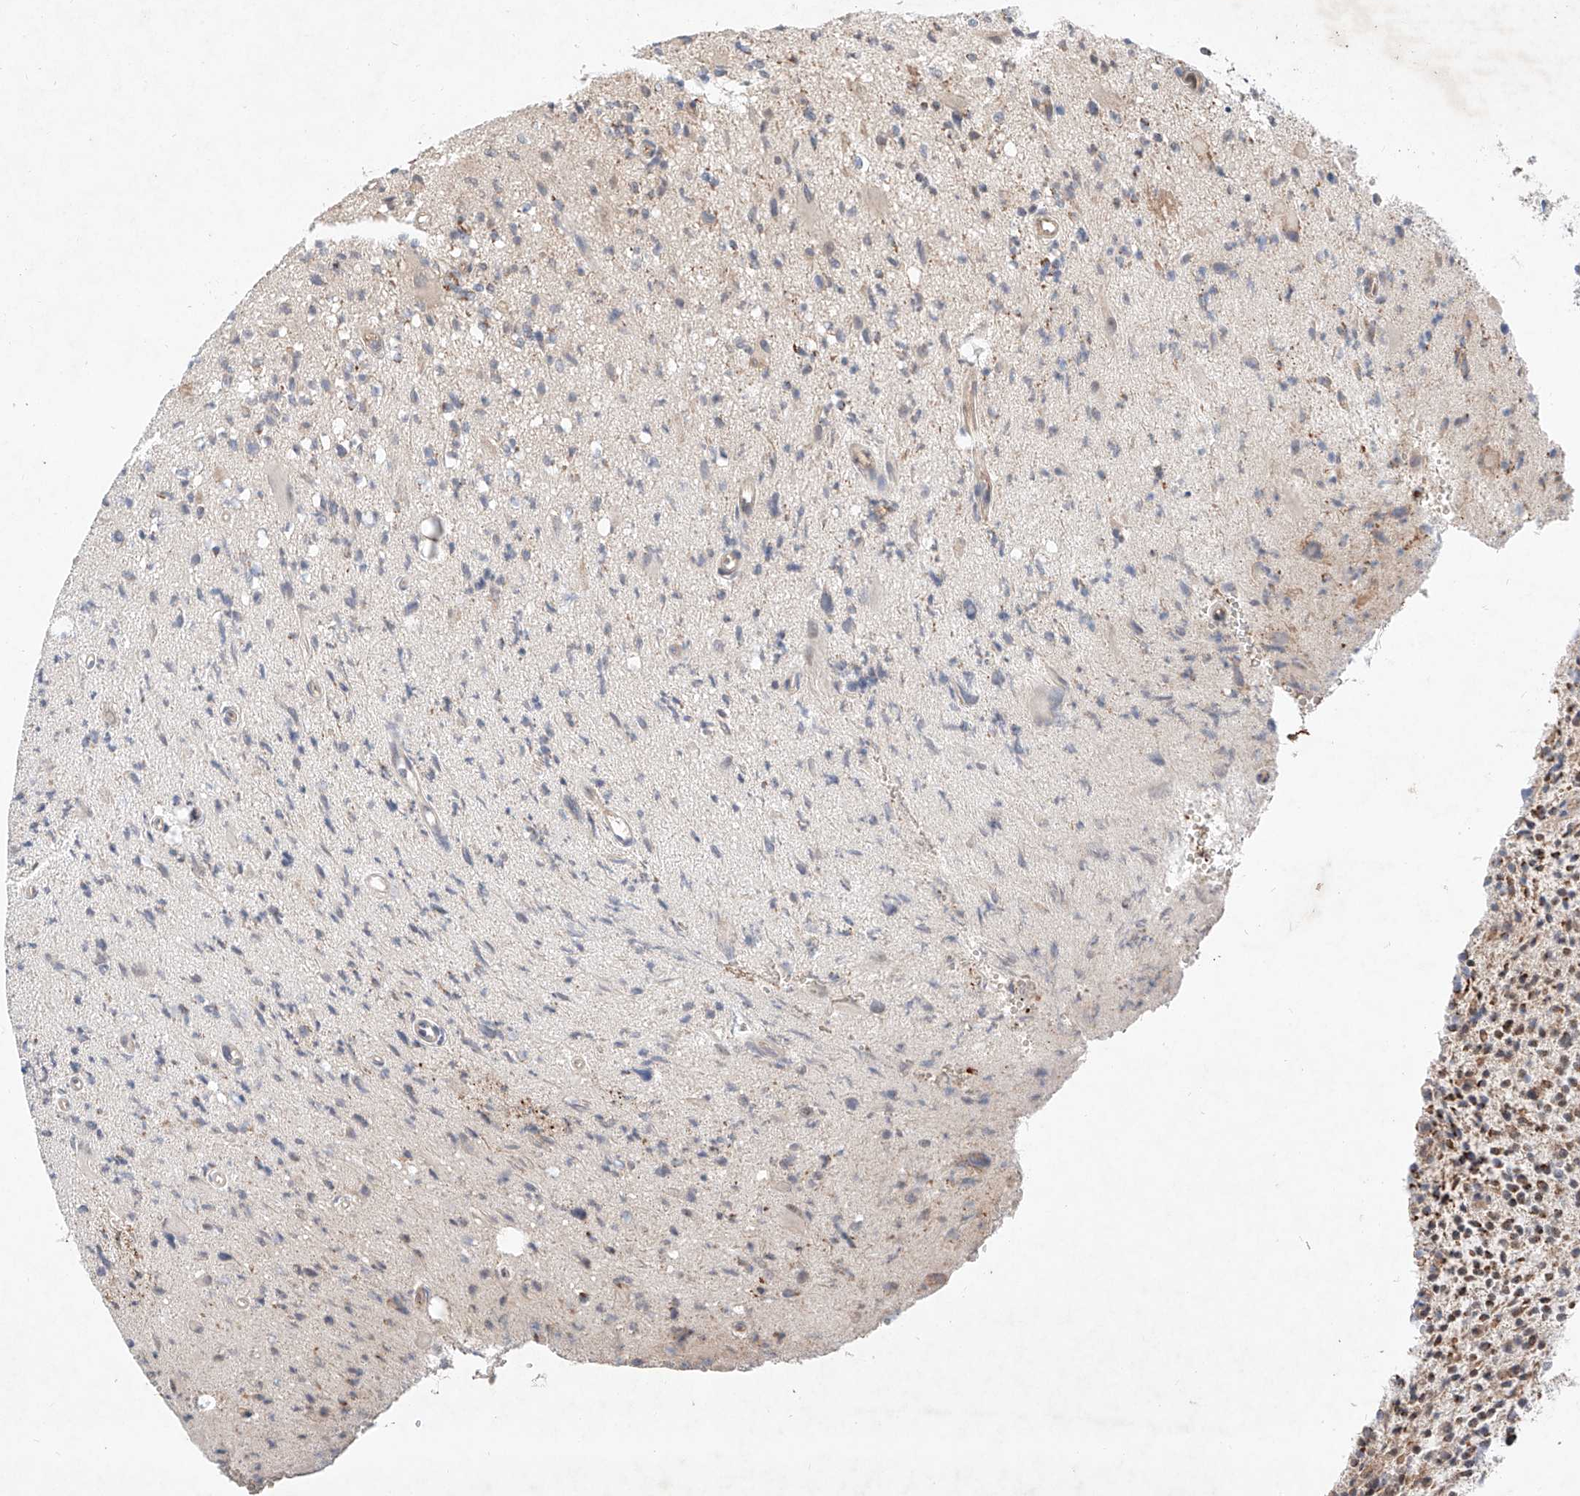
{"staining": {"intensity": "moderate", "quantity": "25%-75%", "location": "cytoplasmic/membranous"}, "tissue": "glioma", "cell_type": "Tumor cells", "image_type": "cancer", "snomed": [{"axis": "morphology", "description": "Glioma, malignant, High grade"}, {"axis": "topography", "description": "Brain"}], "caption": "Moderate cytoplasmic/membranous protein positivity is present in approximately 25%-75% of tumor cells in high-grade glioma (malignant).", "gene": "FASTK", "patient": {"sex": "male", "age": 48}}